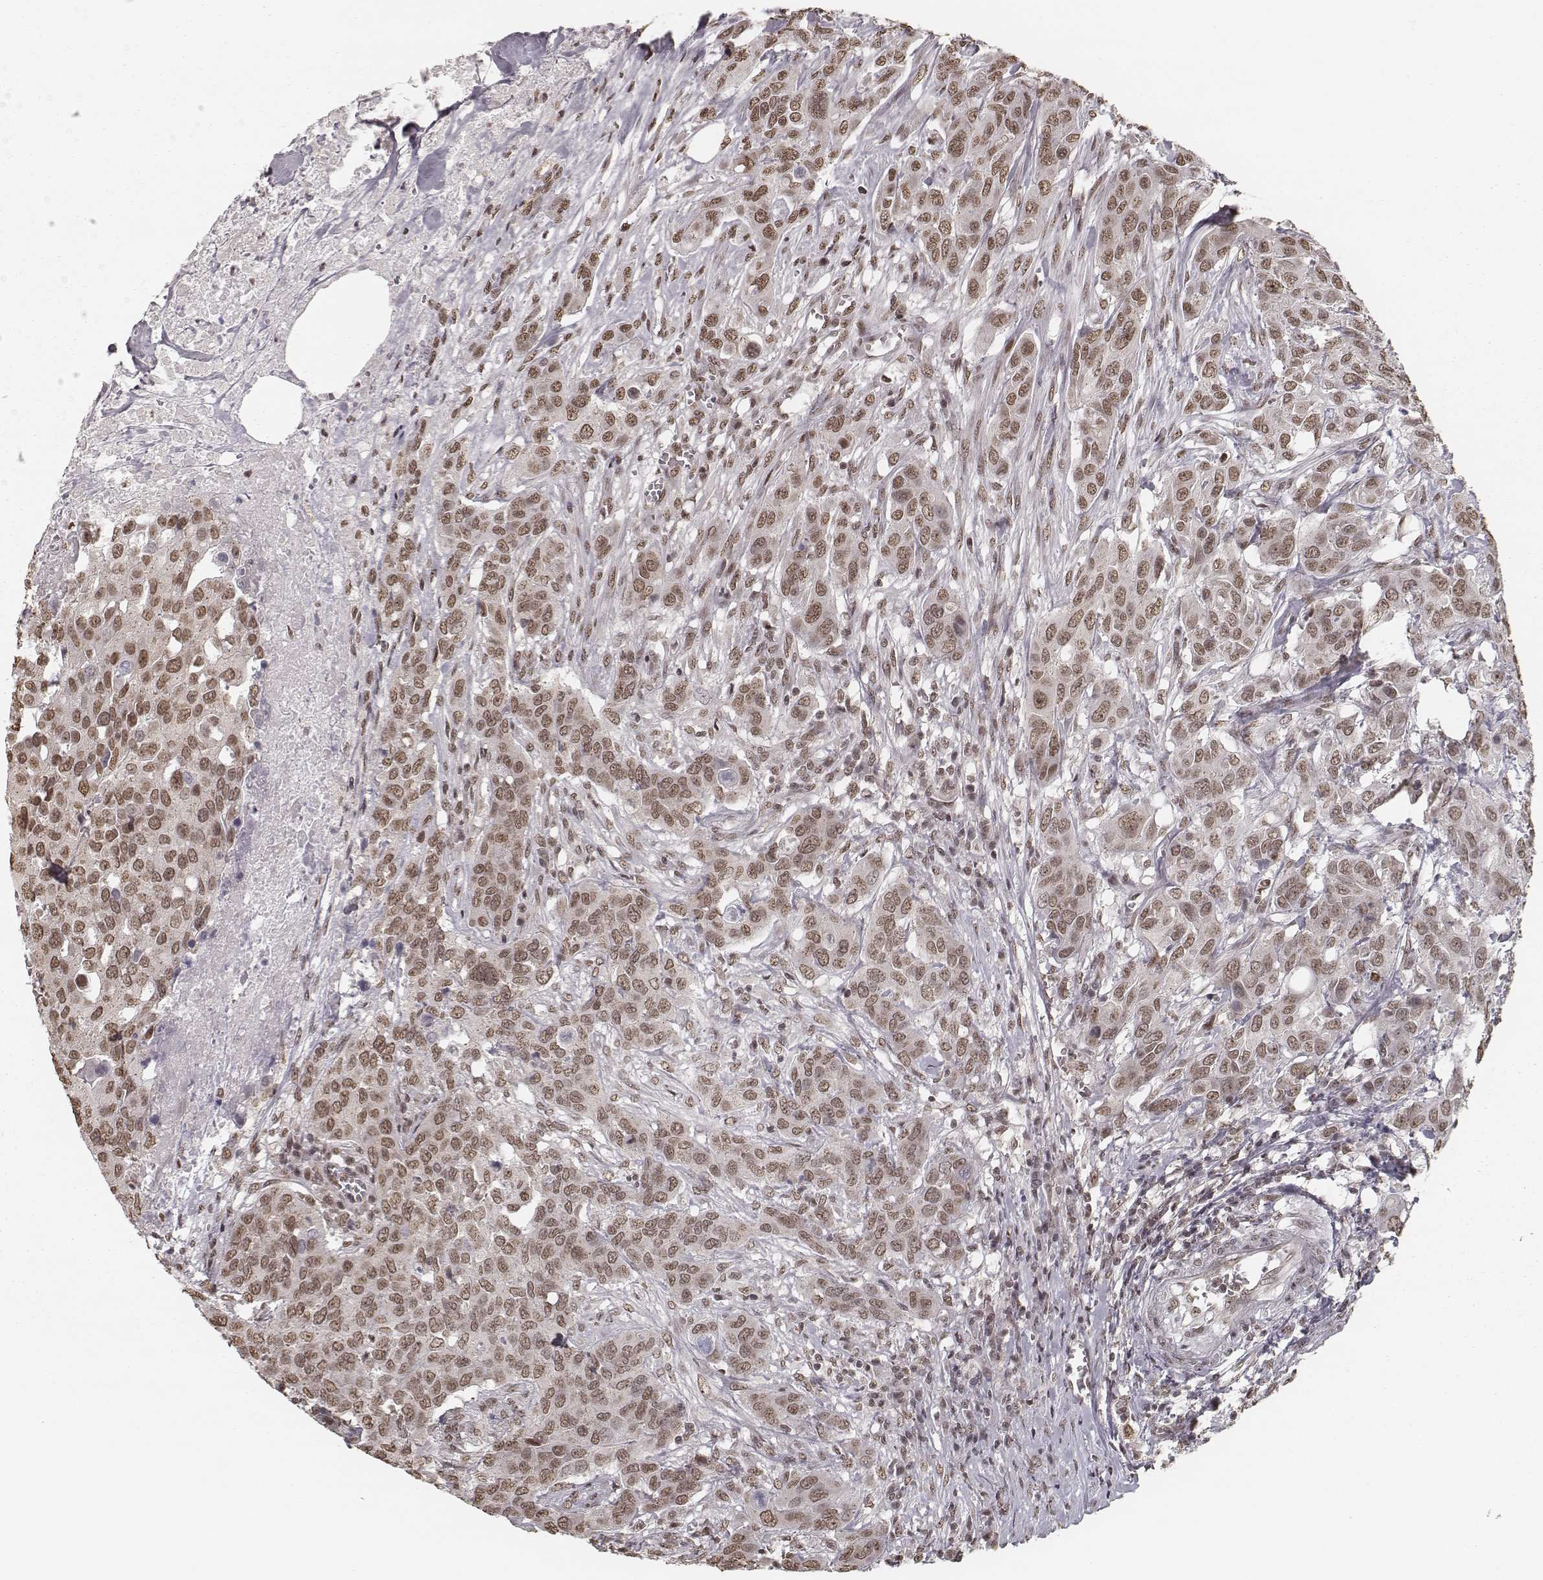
{"staining": {"intensity": "moderate", "quantity": ">75%", "location": "nuclear"}, "tissue": "urothelial cancer", "cell_type": "Tumor cells", "image_type": "cancer", "snomed": [{"axis": "morphology", "description": "Urothelial carcinoma, NOS"}, {"axis": "morphology", "description": "Urothelial carcinoma, High grade"}, {"axis": "topography", "description": "Urinary bladder"}], "caption": "Protein staining of urothelial cancer tissue displays moderate nuclear expression in about >75% of tumor cells. (brown staining indicates protein expression, while blue staining denotes nuclei).", "gene": "HMGA2", "patient": {"sex": "male", "age": 63}}